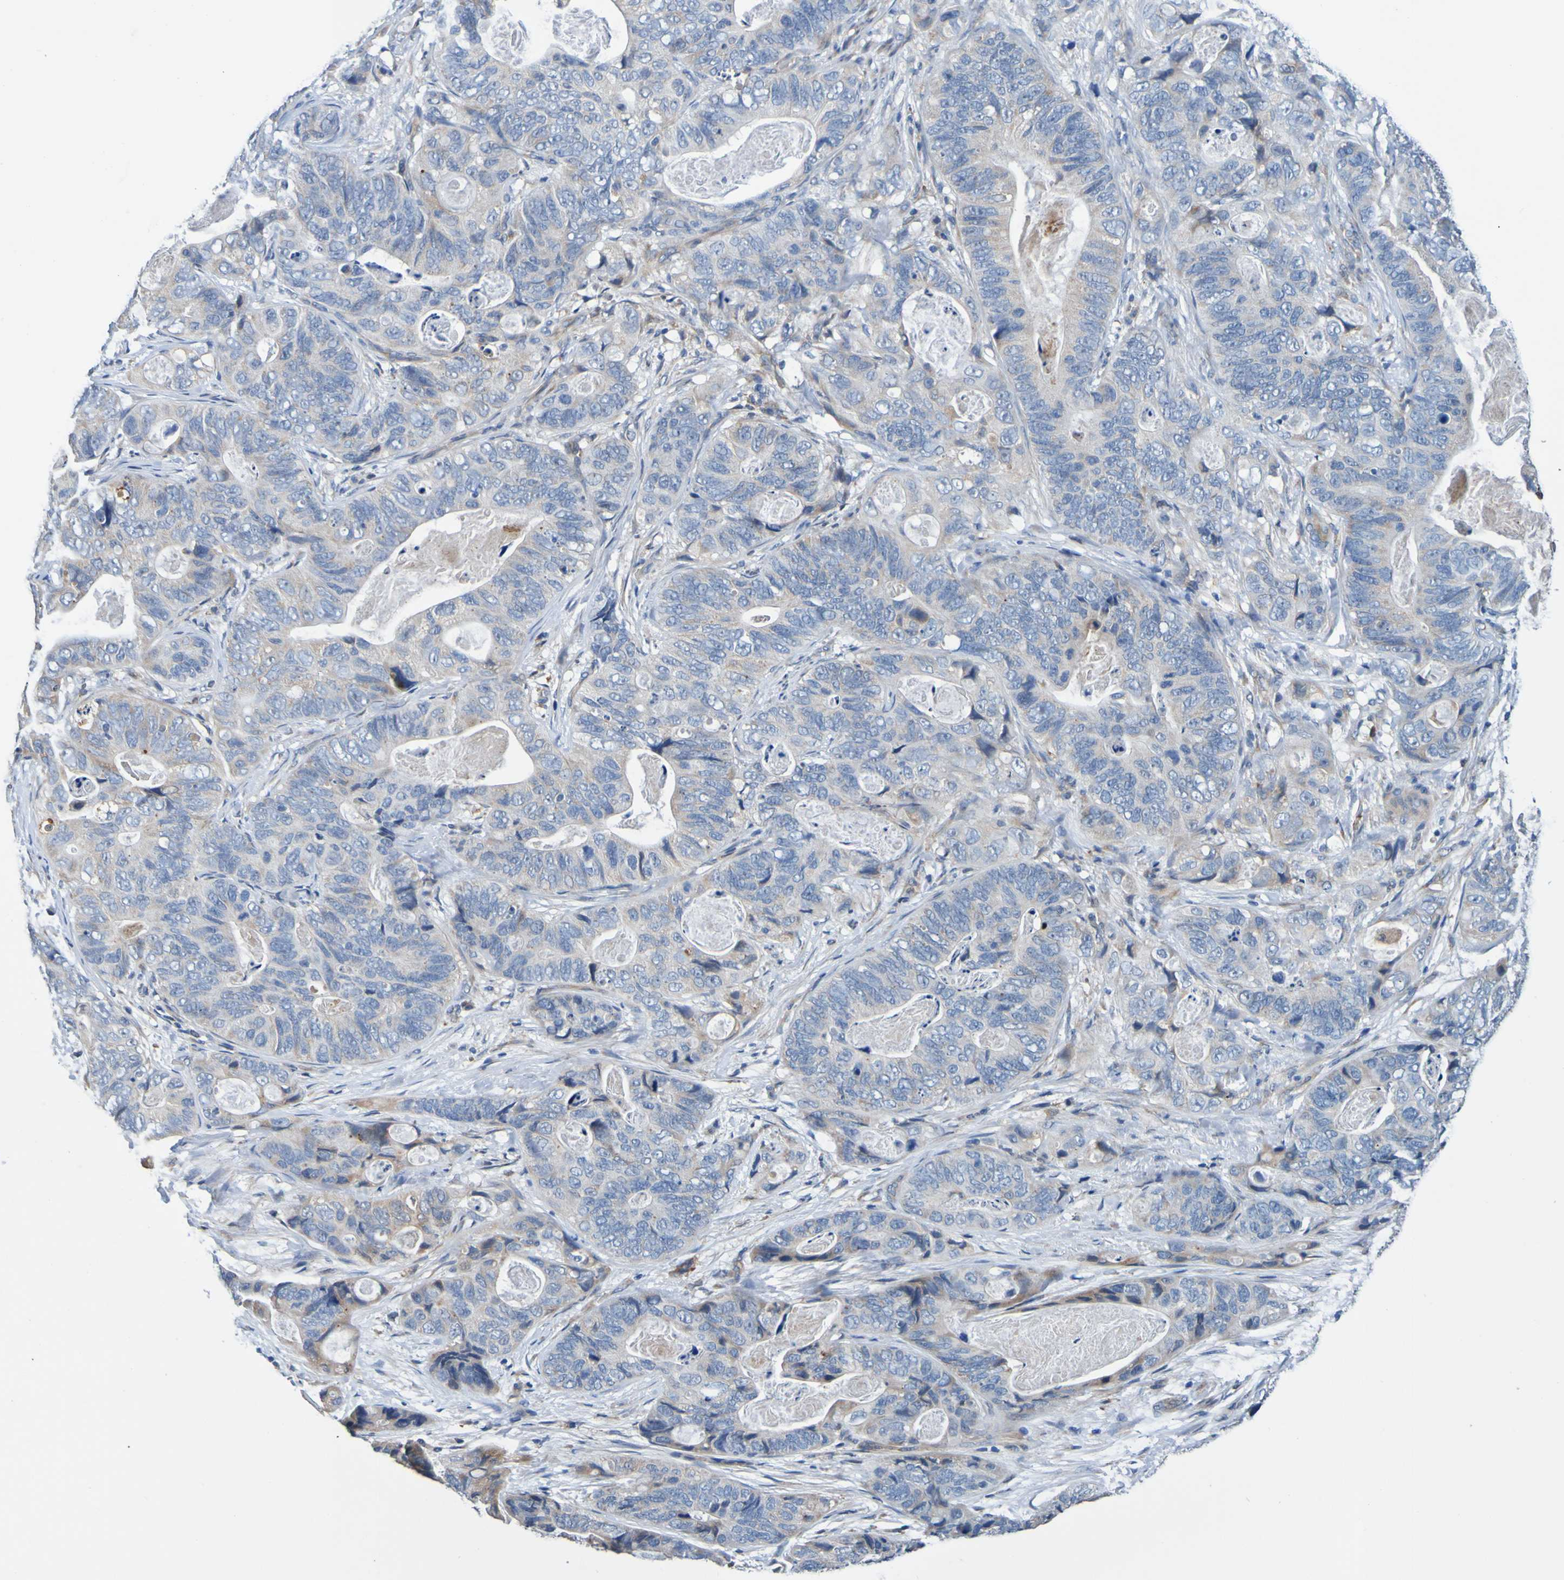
{"staining": {"intensity": "weak", "quantity": ">75%", "location": "cytoplasmic/membranous"}, "tissue": "stomach cancer", "cell_type": "Tumor cells", "image_type": "cancer", "snomed": [{"axis": "morphology", "description": "Adenocarcinoma, NOS"}, {"axis": "topography", "description": "Stomach"}], "caption": "This photomicrograph reveals immunohistochemistry staining of stomach adenocarcinoma, with low weak cytoplasmic/membranous expression in approximately >75% of tumor cells.", "gene": "METAP2", "patient": {"sex": "female", "age": 89}}